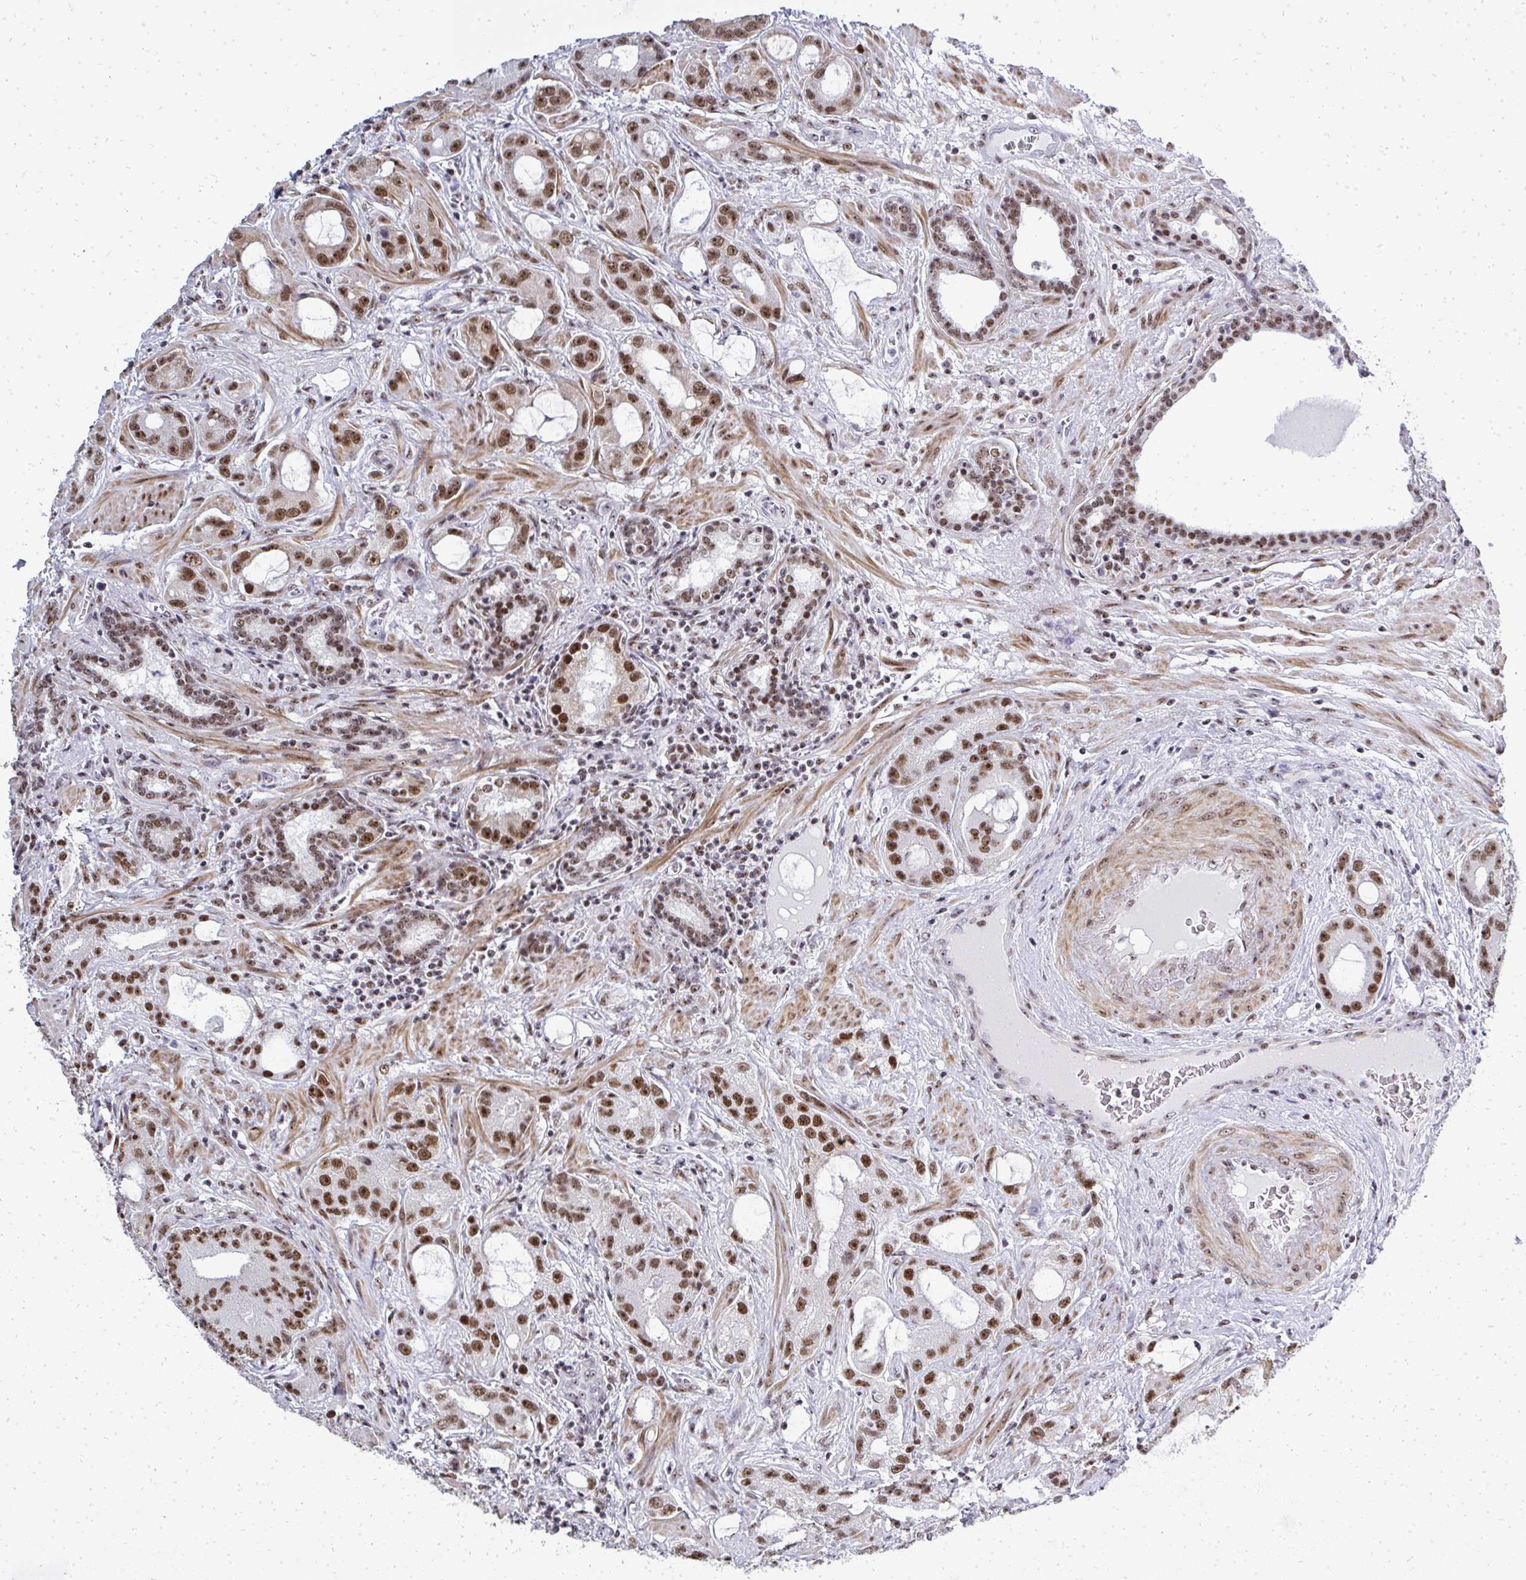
{"staining": {"intensity": "moderate", "quantity": ">75%", "location": "nuclear"}, "tissue": "prostate cancer", "cell_type": "Tumor cells", "image_type": "cancer", "snomed": [{"axis": "morphology", "description": "Adenocarcinoma, High grade"}, {"axis": "topography", "description": "Prostate"}], "caption": "Protein analysis of prostate high-grade adenocarcinoma tissue shows moderate nuclear positivity in approximately >75% of tumor cells. The staining was performed using DAB, with brown indicating positive protein expression. Nuclei are stained blue with hematoxylin.", "gene": "SIRT7", "patient": {"sex": "male", "age": 65}}